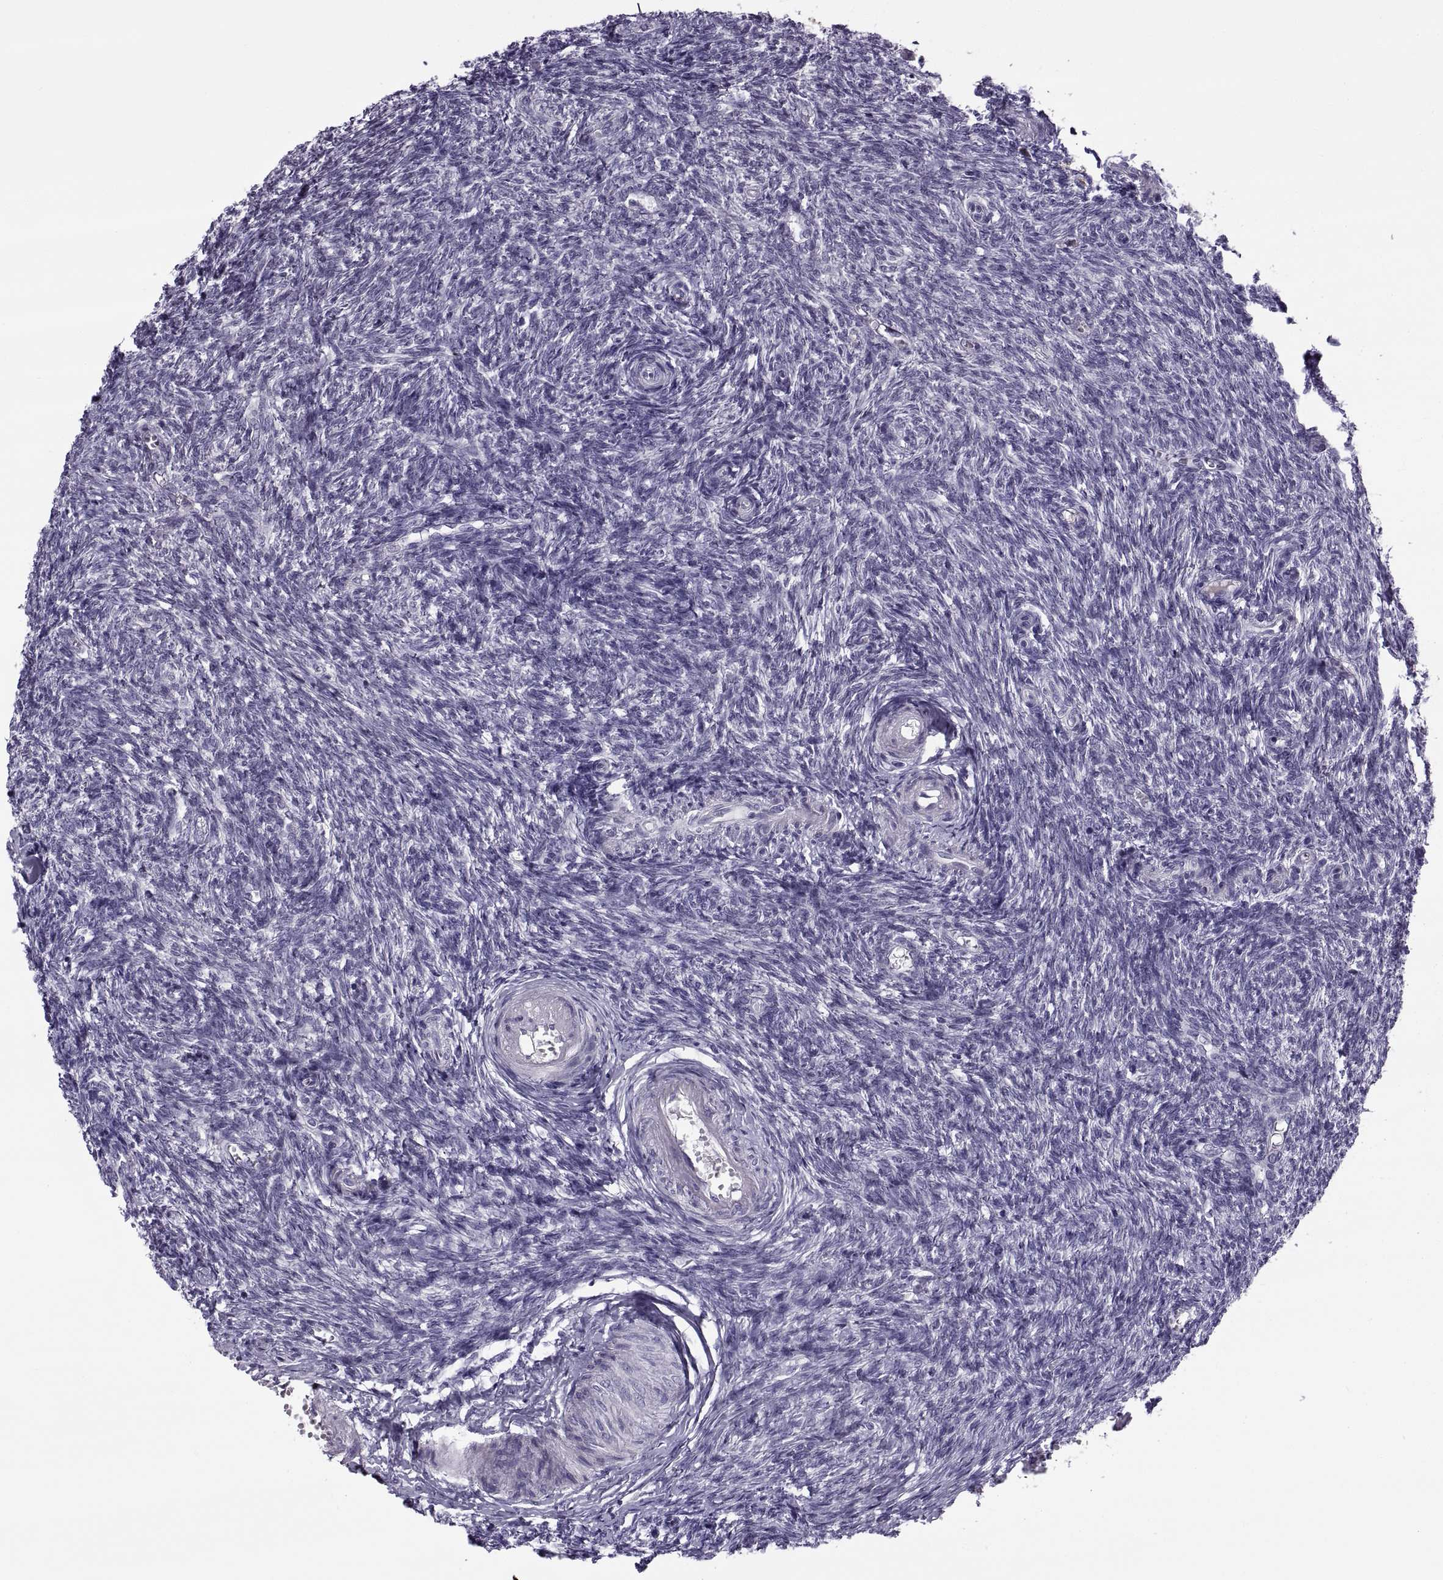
{"staining": {"intensity": "negative", "quantity": "none", "location": "none"}, "tissue": "ovary", "cell_type": "Follicle cells", "image_type": "normal", "snomed": [{"axis": "morphology", "description": "Normal tissue, NOS"}, {"axis": "topography", "description": "Ovary"}], "caption": "DAB immunohistochemical staining of benign human ovary demonstrates no significant positivity in follicle cells.", "gene": "MAGEB1", "patient": {"sex": "female", "age": 43}}